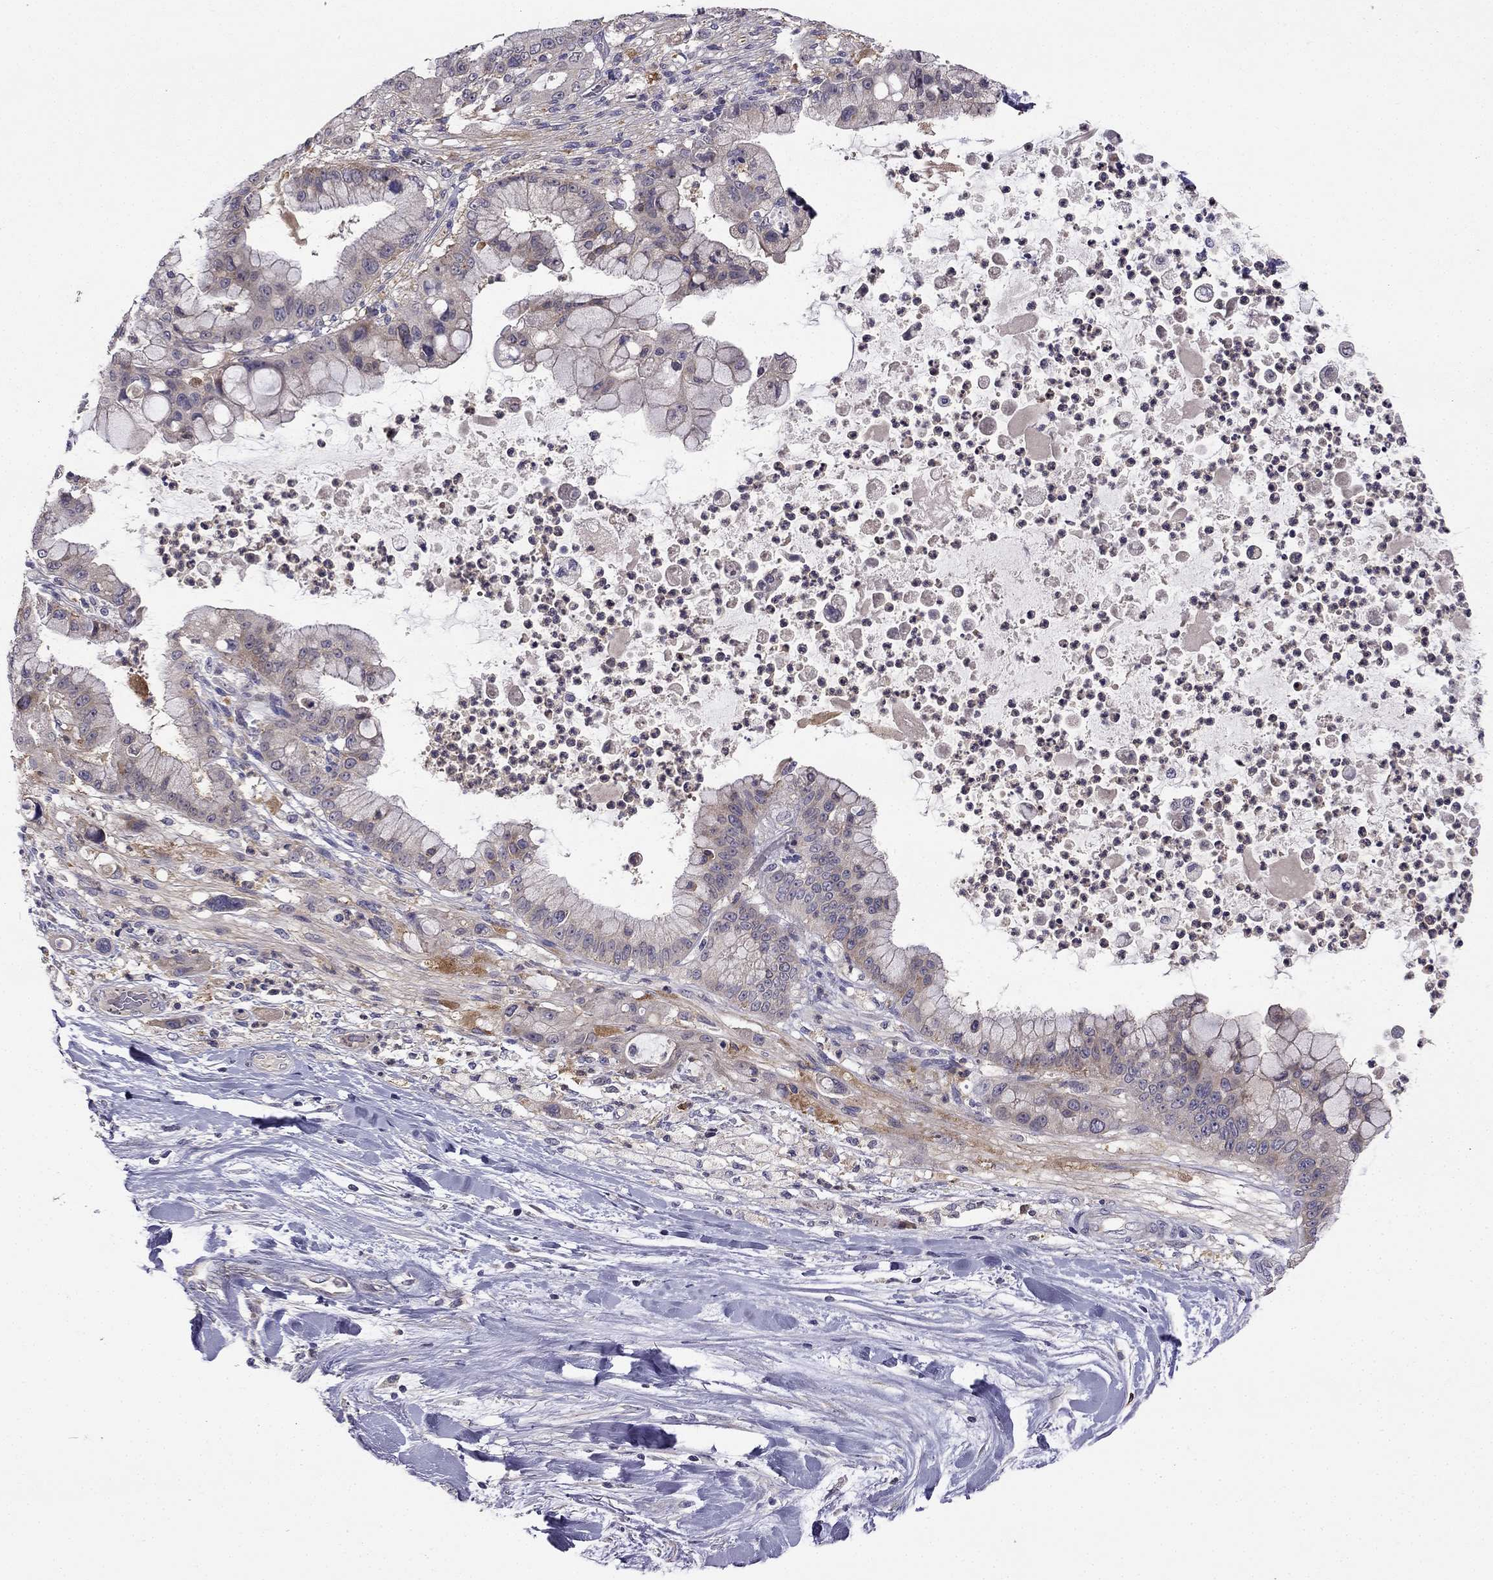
{"staining": {"intensity": "weak", "quantity": "25%-75%", "location": "cytoplasmic/membranous"}, "tissue": "liver cancer", "cell_type": "Tumor cells", "image_type": "cancer", "snomed": [{"axis": "morphology", "description": "Cholangiocarcinoma"}, {"axis": "topography", "description": "Liver"}], "caption": "The immunohistochemical stain shows weak cytoplasmic/membranous expression in tumor cells of cholangiocarcinoma (liver) tissue. Nuclei are stained in blue.", "gene": "STXBP5", "patient": {"sex": "female", "age": 54}}